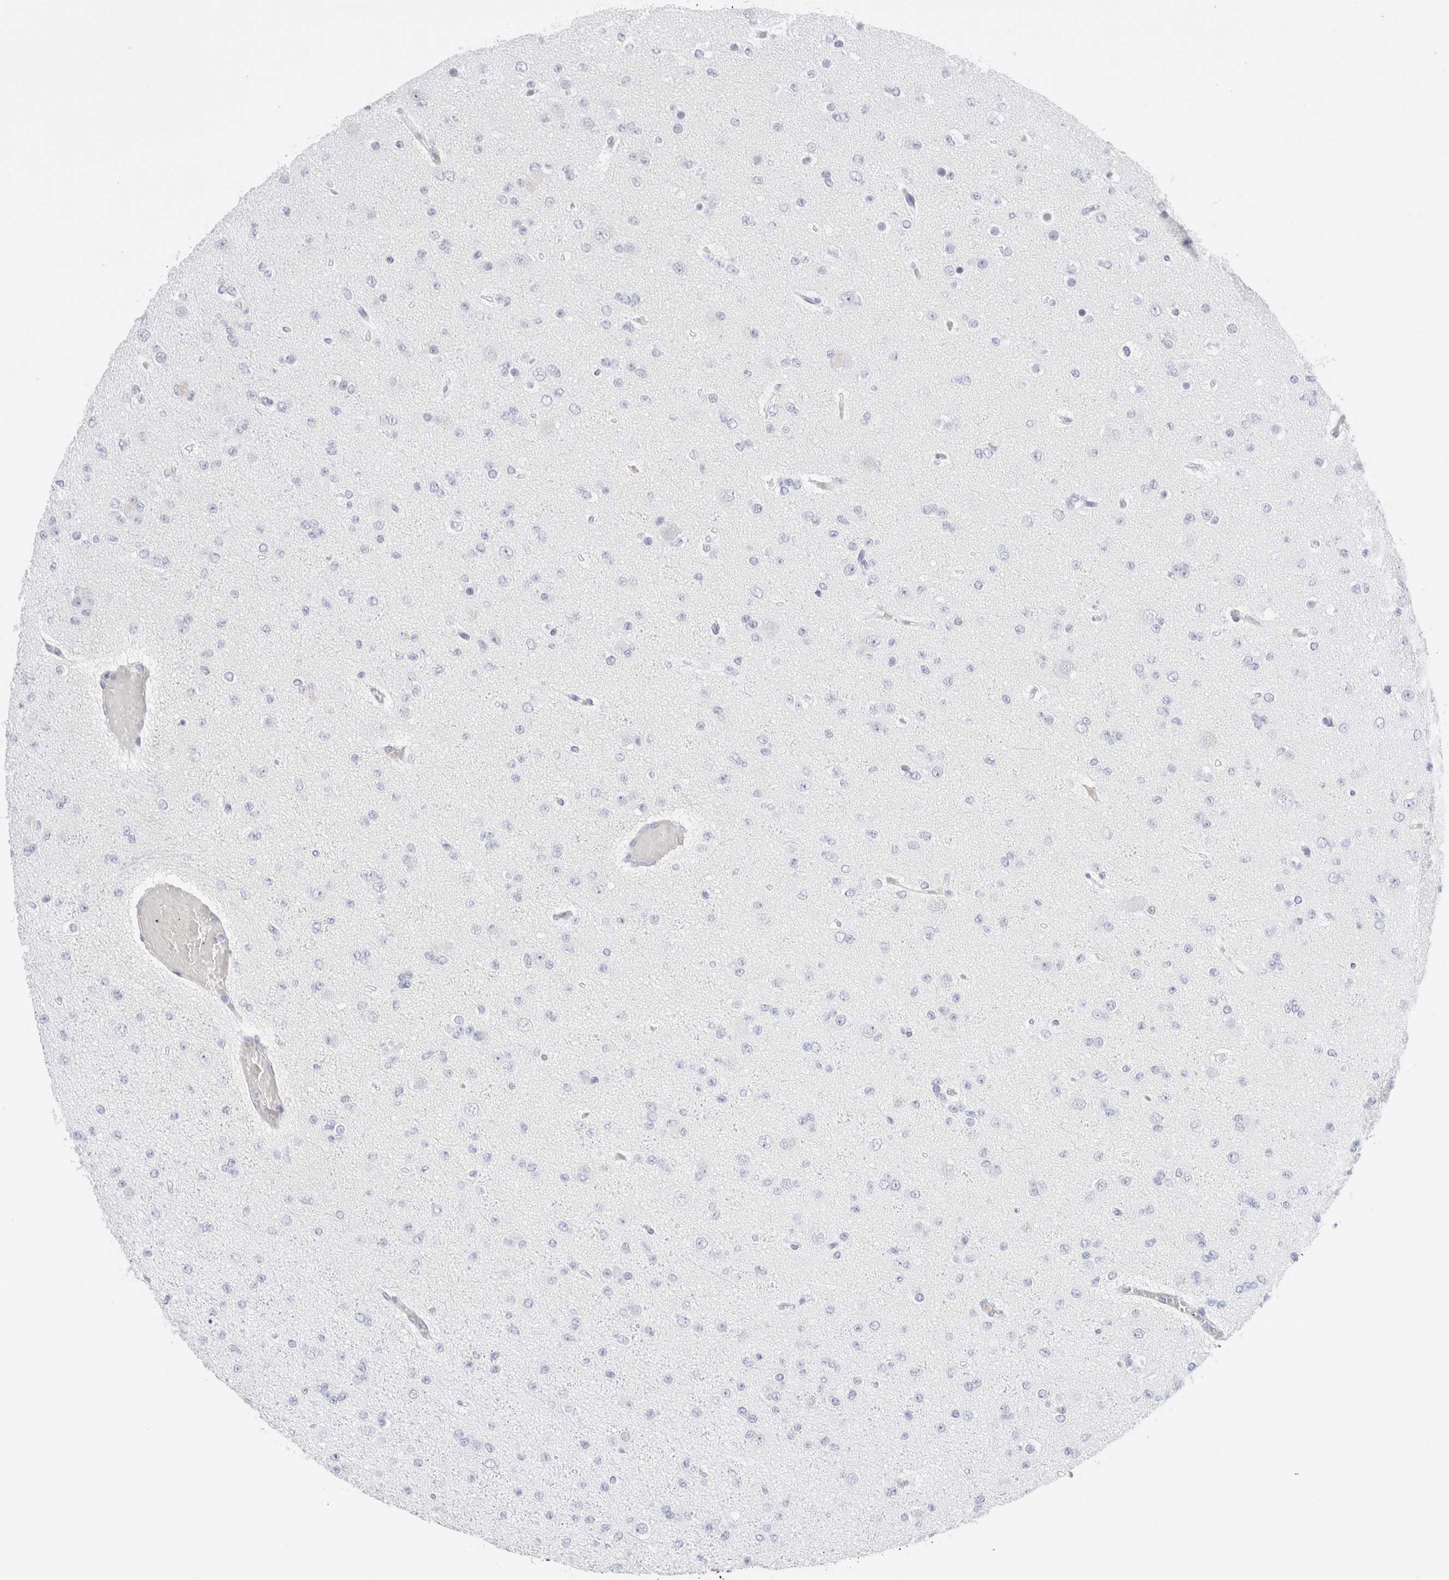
{"staining": {"intensity": "negative", "quantity": "none", "location": "none"}, "tissue": "glioma", "cell_type": "Tumor cells", "image_type": "cancer", "snomed": [{"axis": "morphology", "description": "Glioma, malignant, Low grade"}, {"axis": "topography", "description": "Brain"}], "caption": "The image shows no staining of tumor cells in glioma.", "gene": "ARG1", "patient": {"sex": "female", "age": 22}}